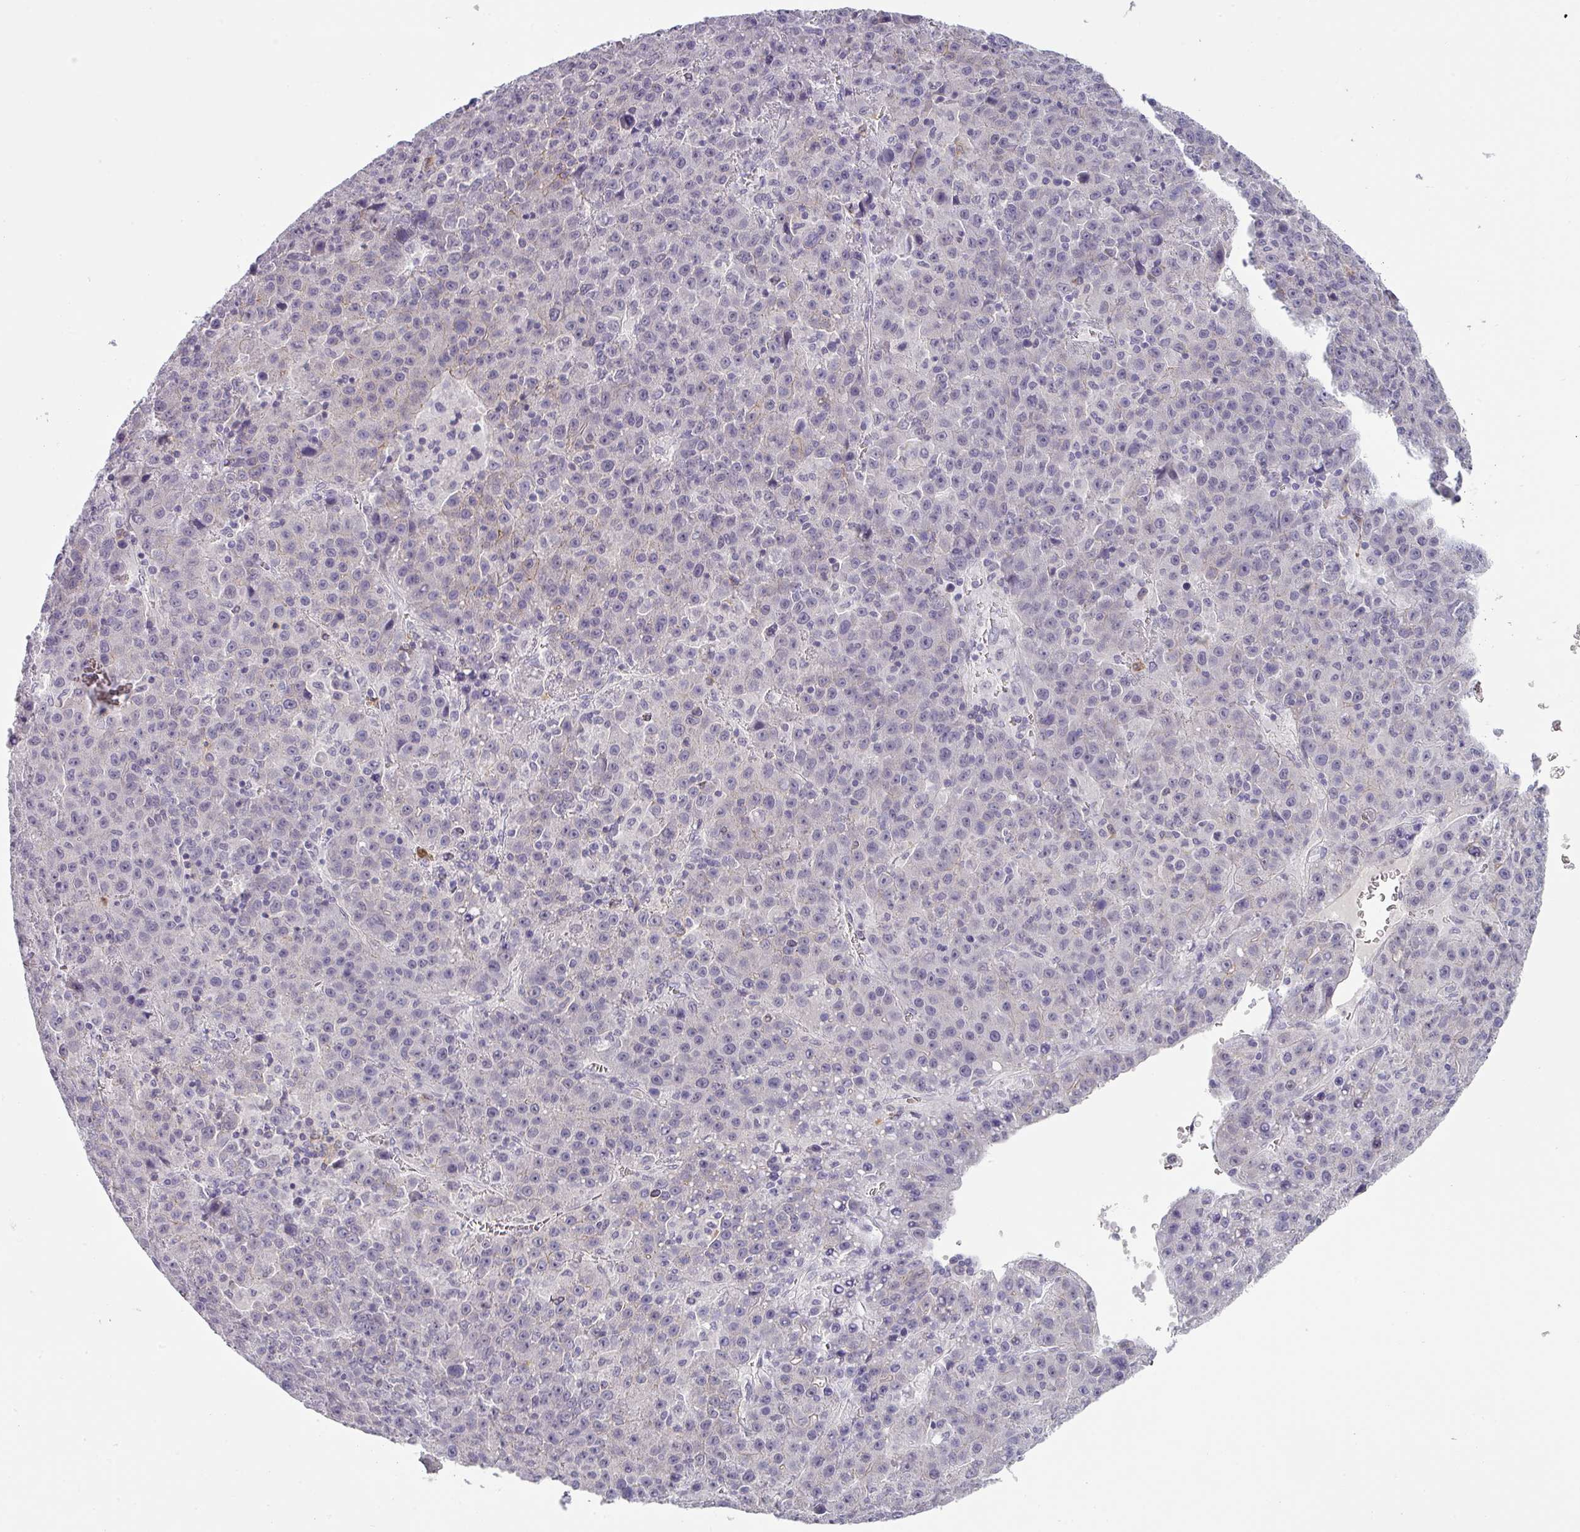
{"staining": {"intensity": "negative", "quantity": "none", "location": "none"}, "tissue": "liver cancer", "cell_type": "Tumor cells", "image_type": "cancer", "snomed": [{"axis": "morphology", "description": "Carcinoma, Hepatocellular, NOS"}, {"axis": "topography", "description": "Liver"}], "caption": "Liver cancer (hepatocellular carcinoma) was stained to show a protein in brown. There is no significant expression in tumor cells.", "gene": "BTLA", "patient": {"sex": "female", "age": 53}}